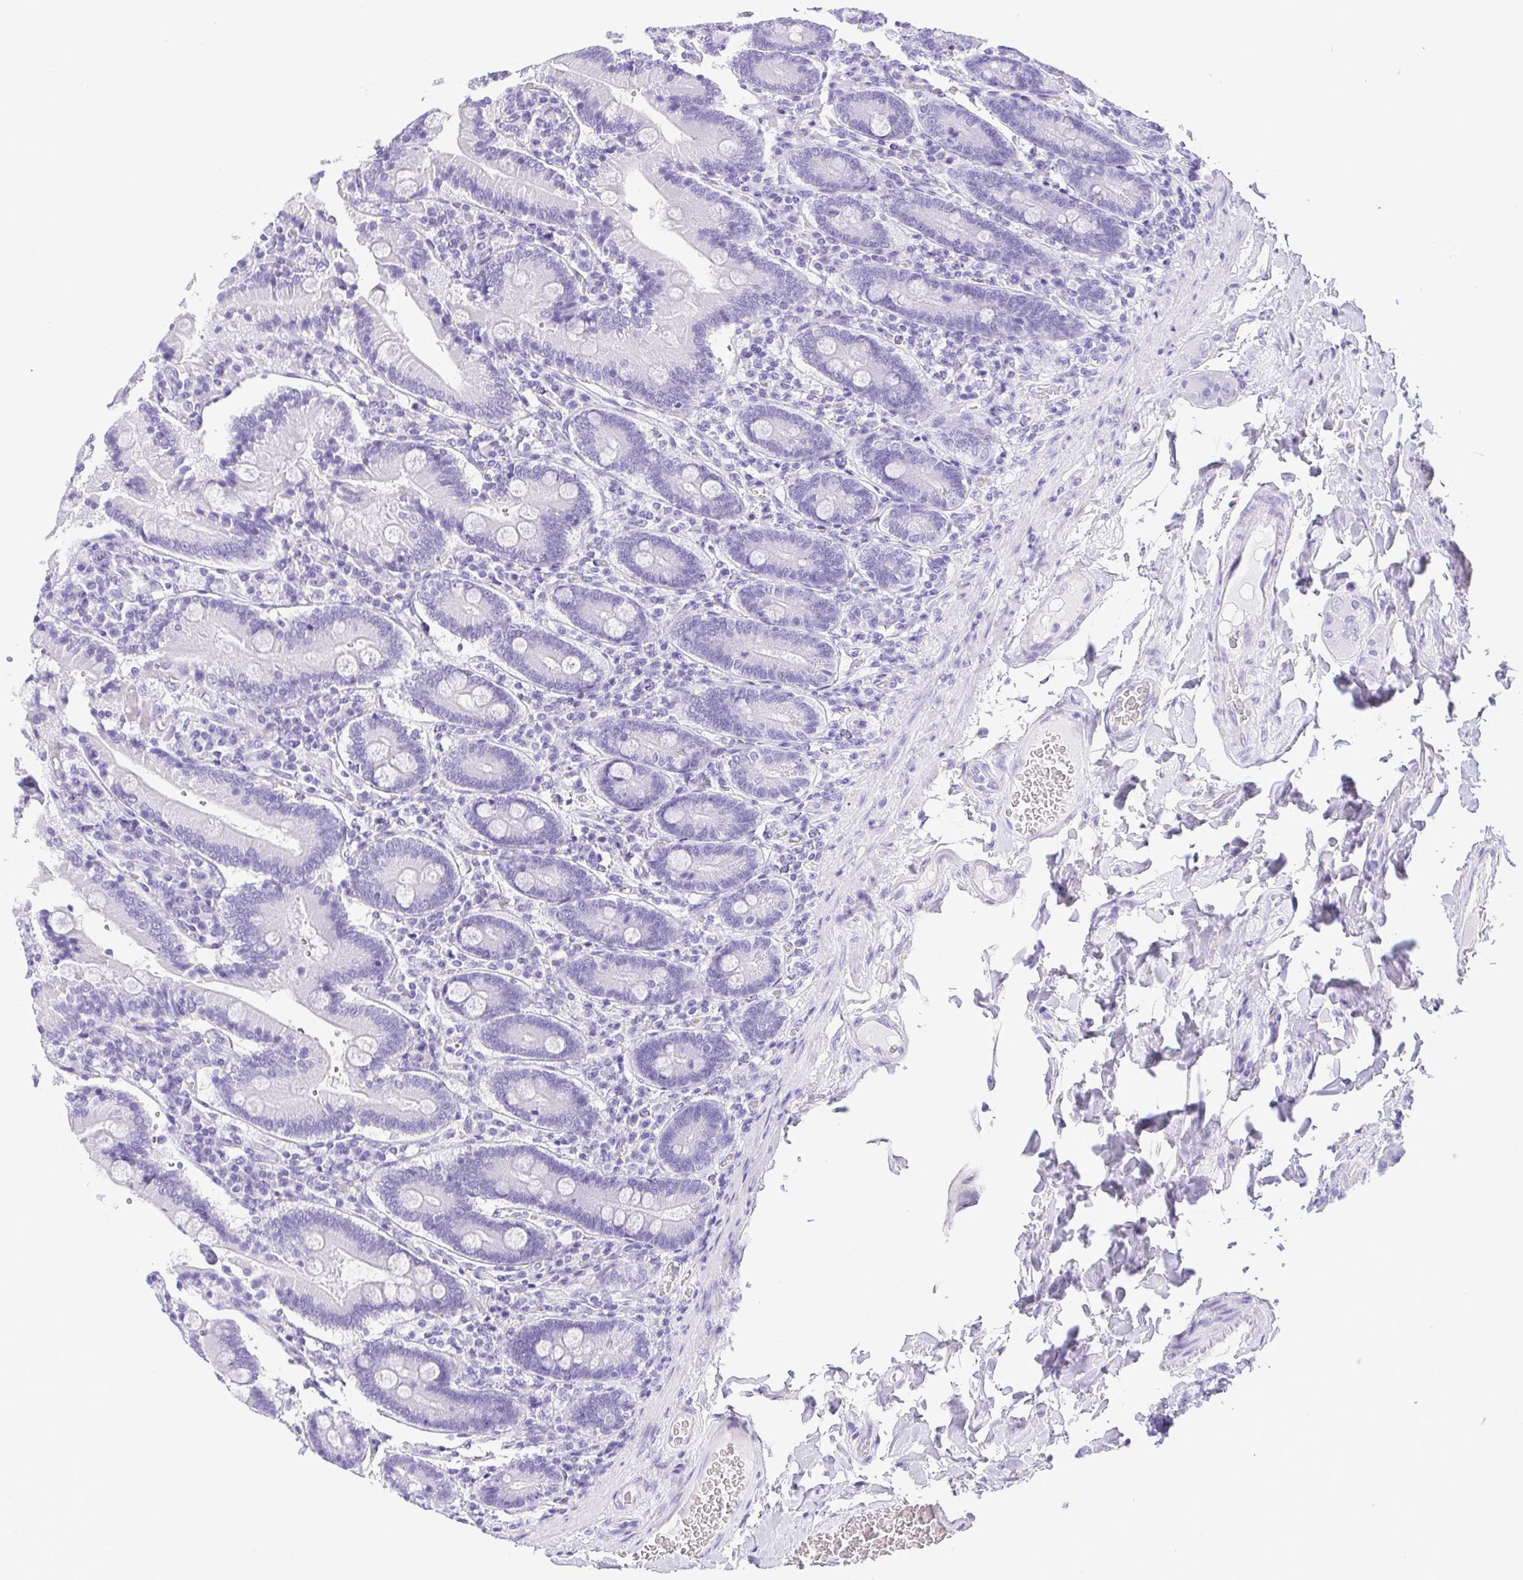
{"staining": {"intensity": "negative", "quantity": "none", "location": "none"}, "tissue": "duodenum", "cell_type": "Glandular cells", "image_type": "normal", "snomed": [{"axis": "morphology", "description": "Normal tissue, NOS"}, {"axis": "topography", "description": "Duodenum"}], "caption": "This is an IHC image of unremarkable human duodenum. There is no staining in glandular cells.", "gene": "CDSN", "patient": {"sex": "female", "age": 62}}